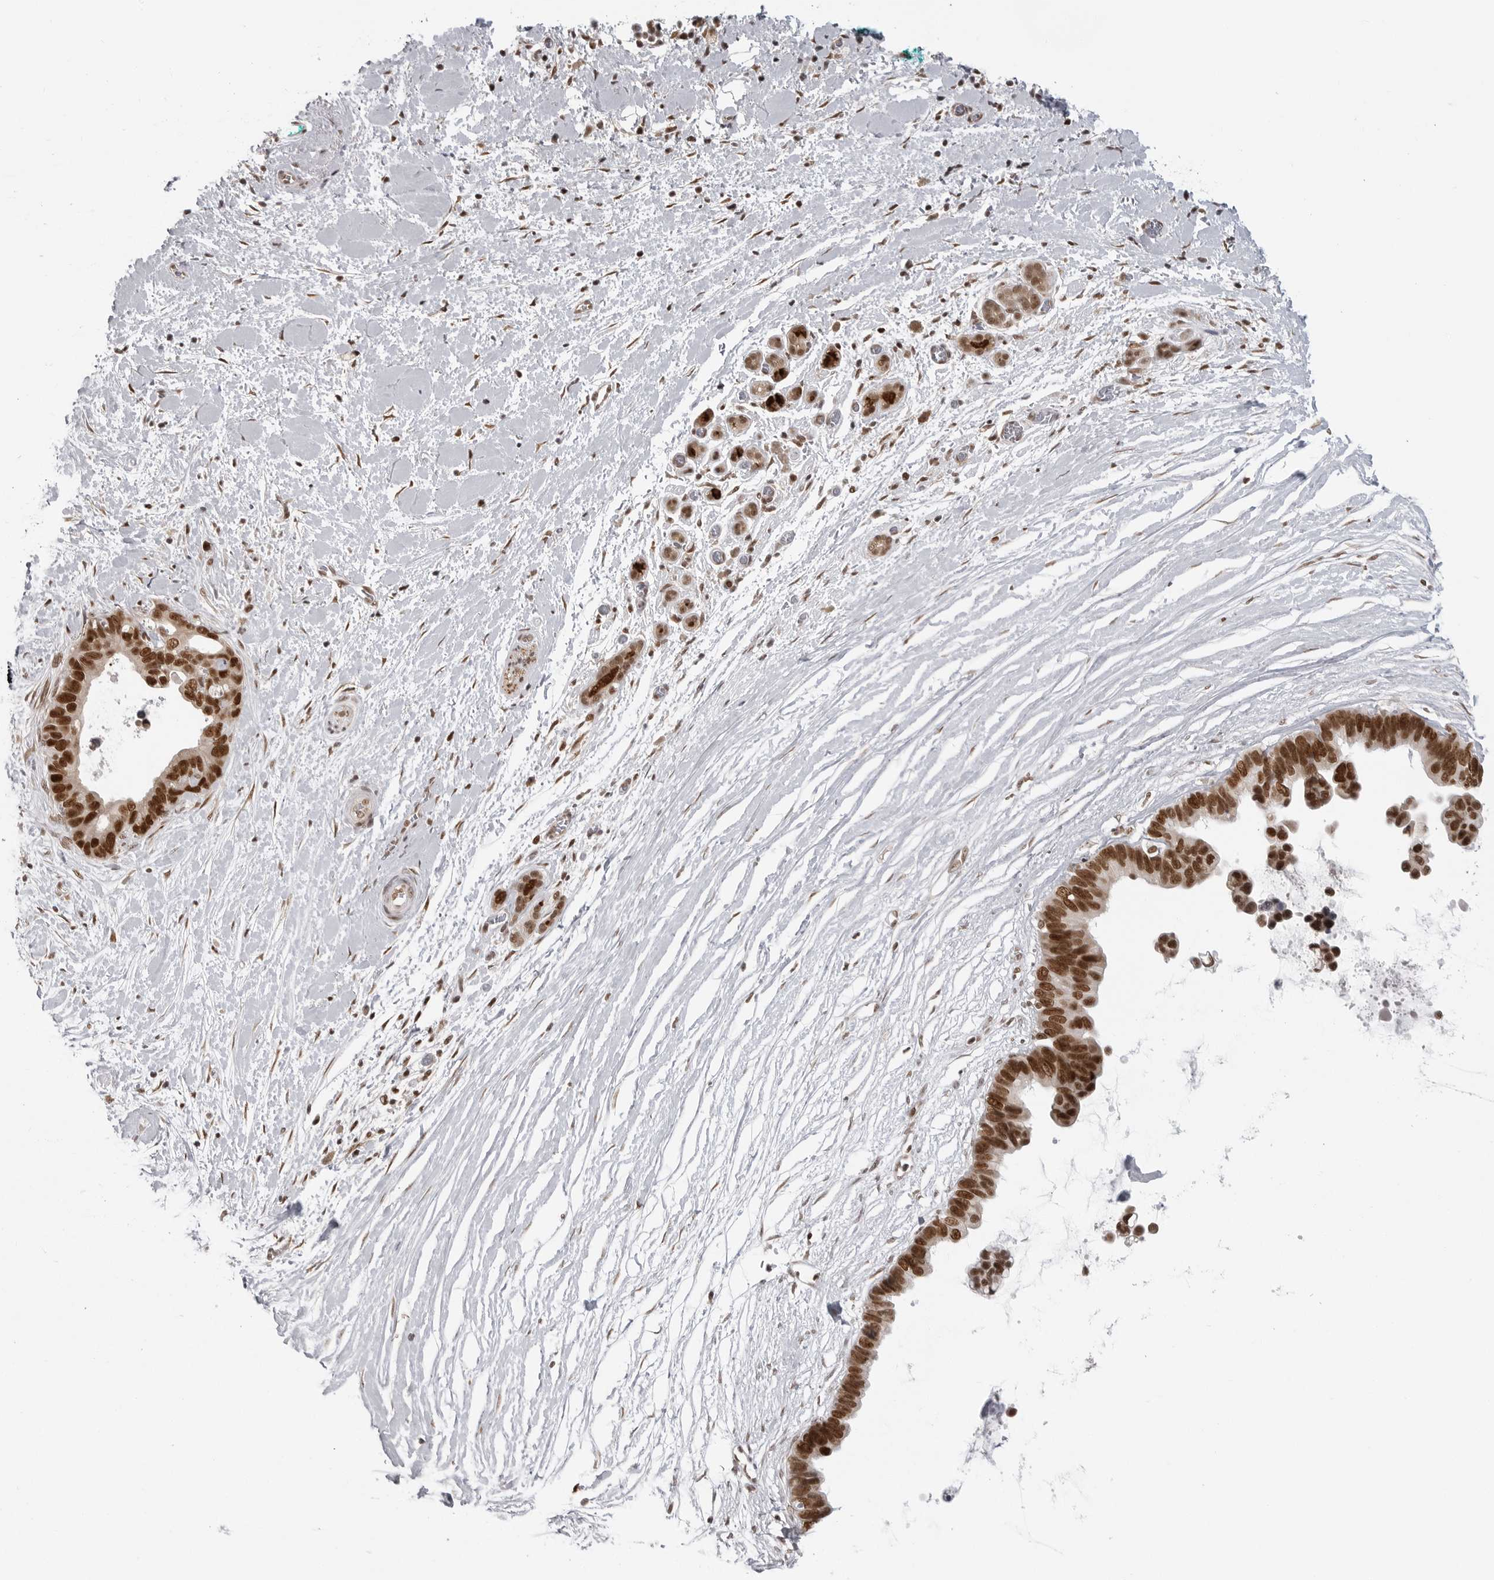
{"staining": {"intensity": "strong", "quantity": ">75%", "location": "nuclear"}, "tissue": "pancreatic cancer", "cell_type": "Tumor cells", "image_type": "cancer", "snomed": [{"axis": "morphology", "description": "Adenocarcinoma, NOS"}, {"axis": "topography", "description": "Pancreas"}], "caption": "The immunohistochemical stain labels strong nuclear expression in tumor cells of pancreatic adenocarcinoma tissue. (IHC, brightfield microscopy, high magnification).", "gene": "PRDM10", "patient": {"sex": "female", "age": 72}}